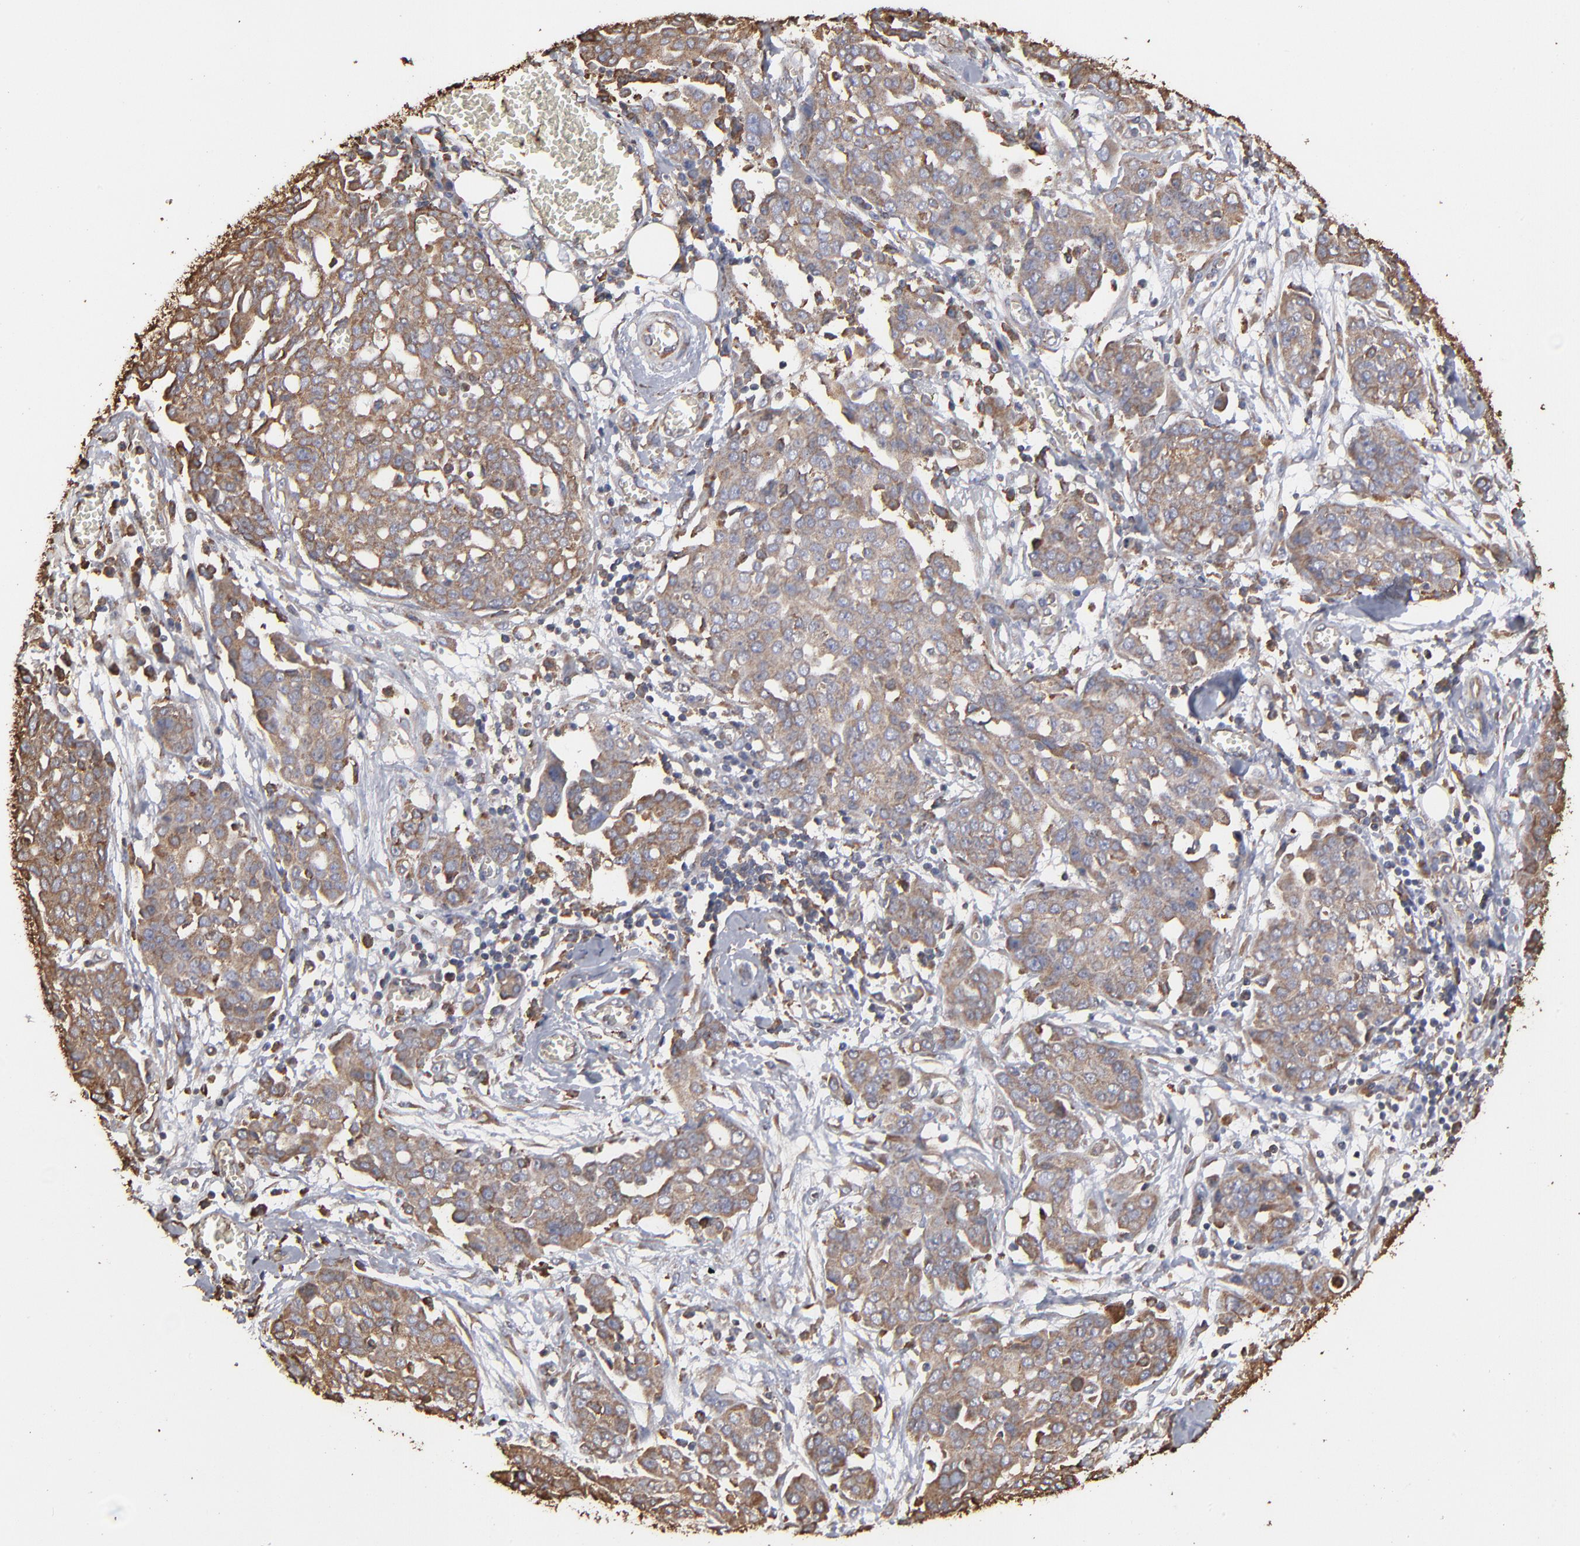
{"staining": {"intensity": "weak", "quantity": ">75%", "location": "cytoplasmic/membranous"}, "tissue": "ovarian cancer", "cell_type": "Tumor cells", "image_type": "cancer", "snomed": [{"axis": "morphology", "description": "Cystadenocarcinoma, serous, NOS"}, {"axis": "topography", "description": "Soft tissue"}, {"axis": "topography", "description": "Ovary"}], "caption": "Ovarian cancer was stained to show a protein in brown. There is low levels of weak cytoplasmic/membranous staining in about >75% of tumor cells.", "gene": "PDIA3", "patient": {"sex": "female", "age": 57}}